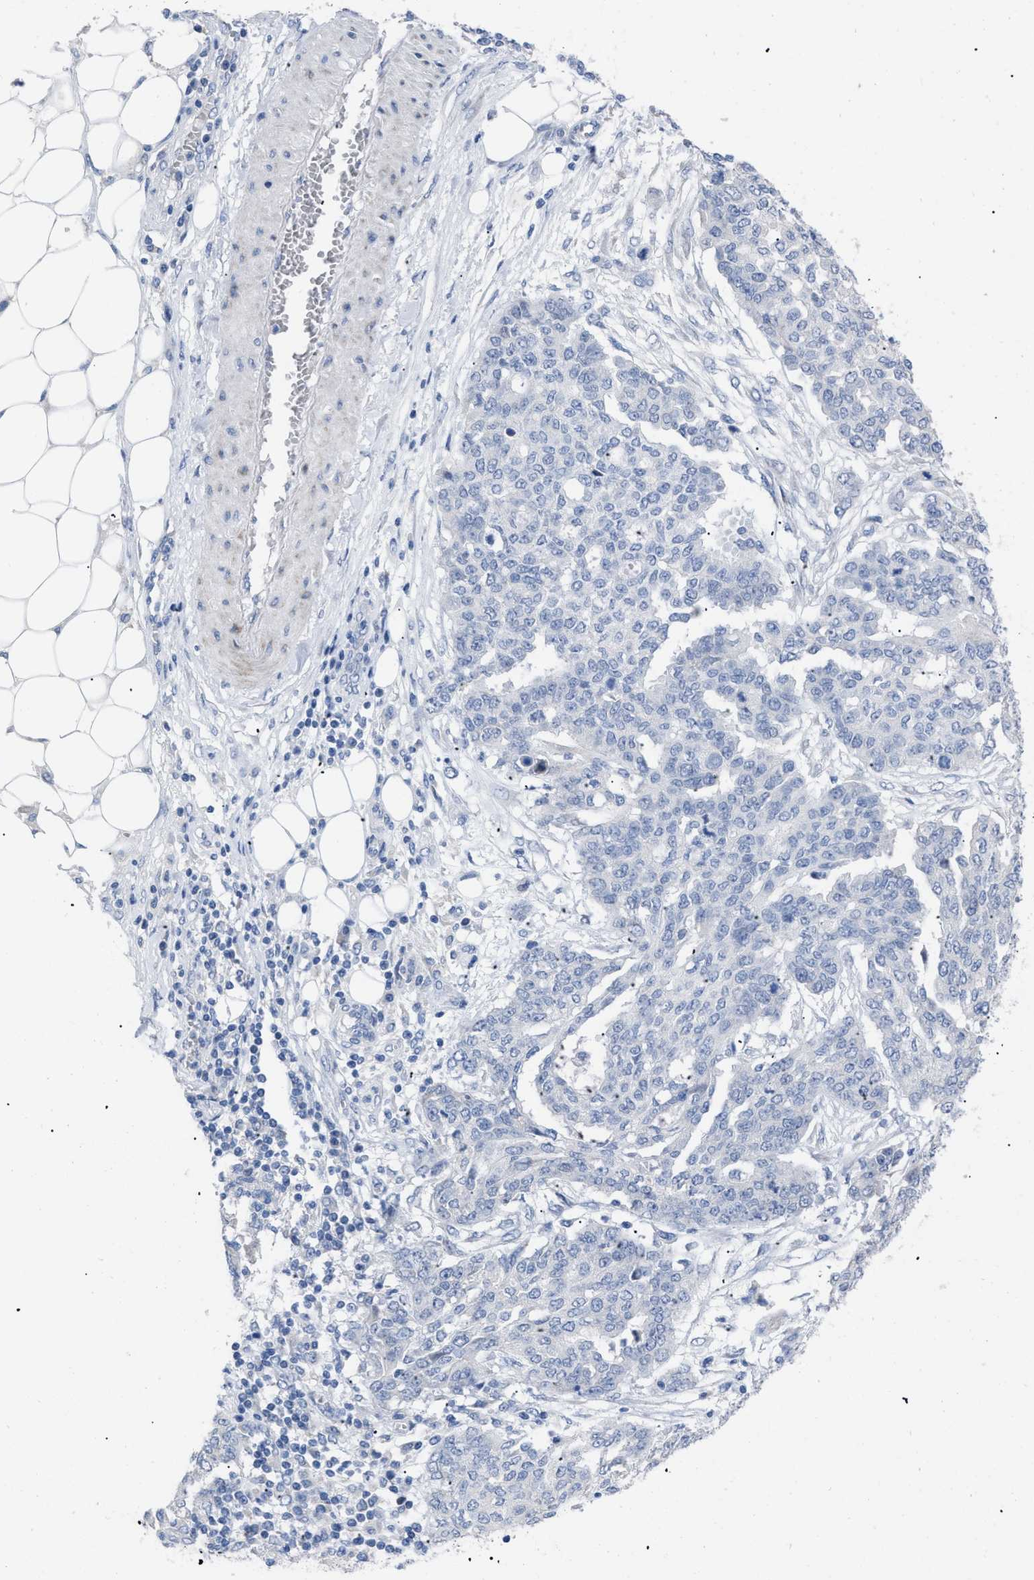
{"staining": {"intensity": "negative", "quantity": "none", "location": "none"}, "tissue": "ovarian cancer", "cell_type": "Tumor cells", "image_type": "cancer", "snomed": [{"axis": "morphology", "description": "Cystadenocarcinoma, serous, NOS"}, {"axis": "topography", "description": "Soft tissue"}, {"axis": "topography", "description": "Ovary"}], "caption": "This is an IHC photomicrograph of human serous cystadenocarcinoma (ovarian). There is no staining in tumor cells.", "gene": "CAV3", "patient": {"sex": "female", "age": 57}}